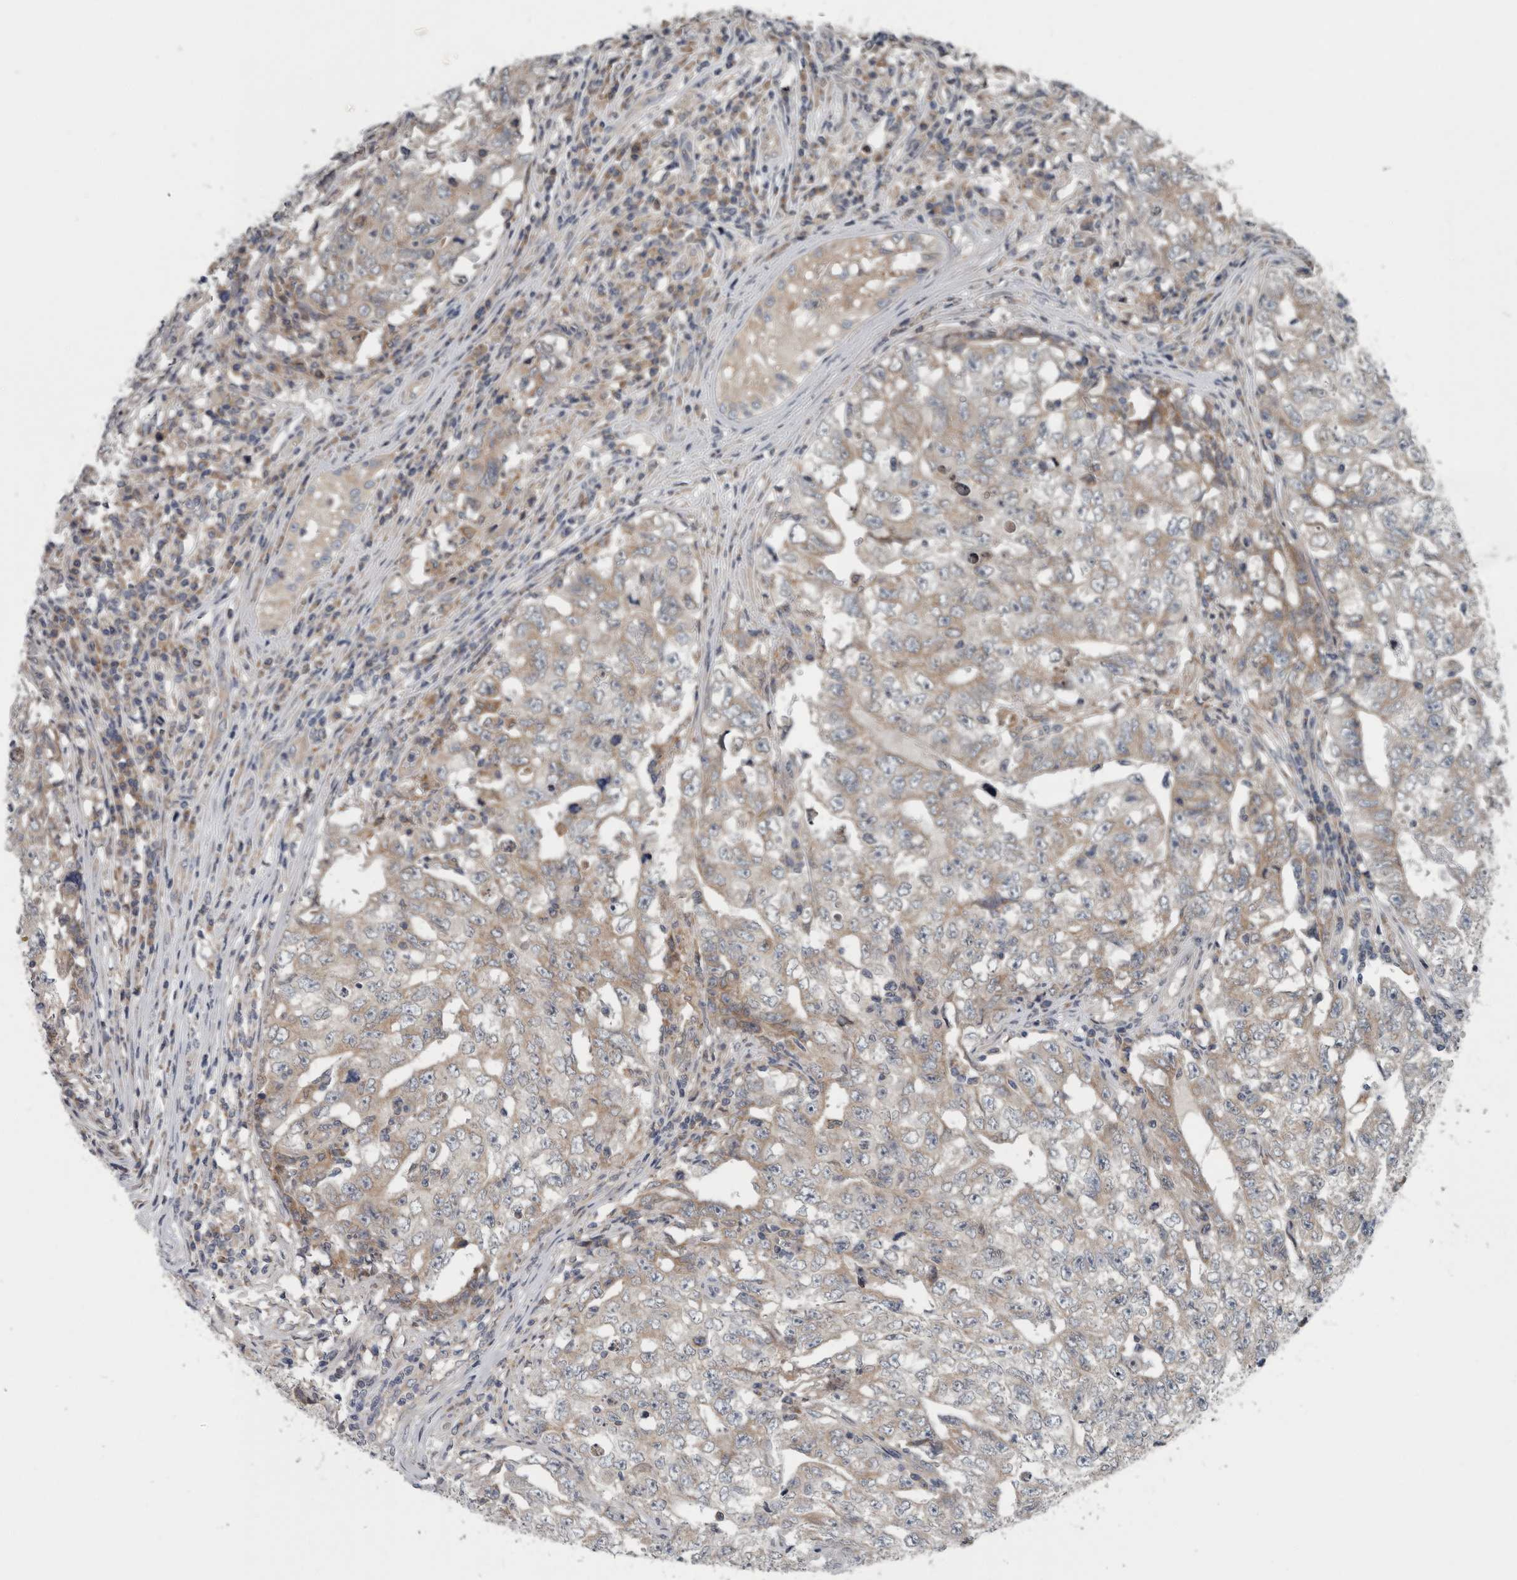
{"staining": {"intensity": "weak", "quantity": ">75%", "location": "cytoplasmic/membranous"}, "tissue": "testis cancer", "cell_type": "Tumor cells", "image_type": "cancer", "snomed": [{"axis": "morphology", "description": "Carcinoma, Embryonal, NOS"}, {"axis": "topography", "description": "Testis"}], "caption": "Weak cytoplasmic/membranous staining for a protein is seen in about >75% of tumor cells of testis cancer (embryonal carcinoma) using IHC.", "gene": "TMEM199", "patient": {"sex": "male", "age": 26}}